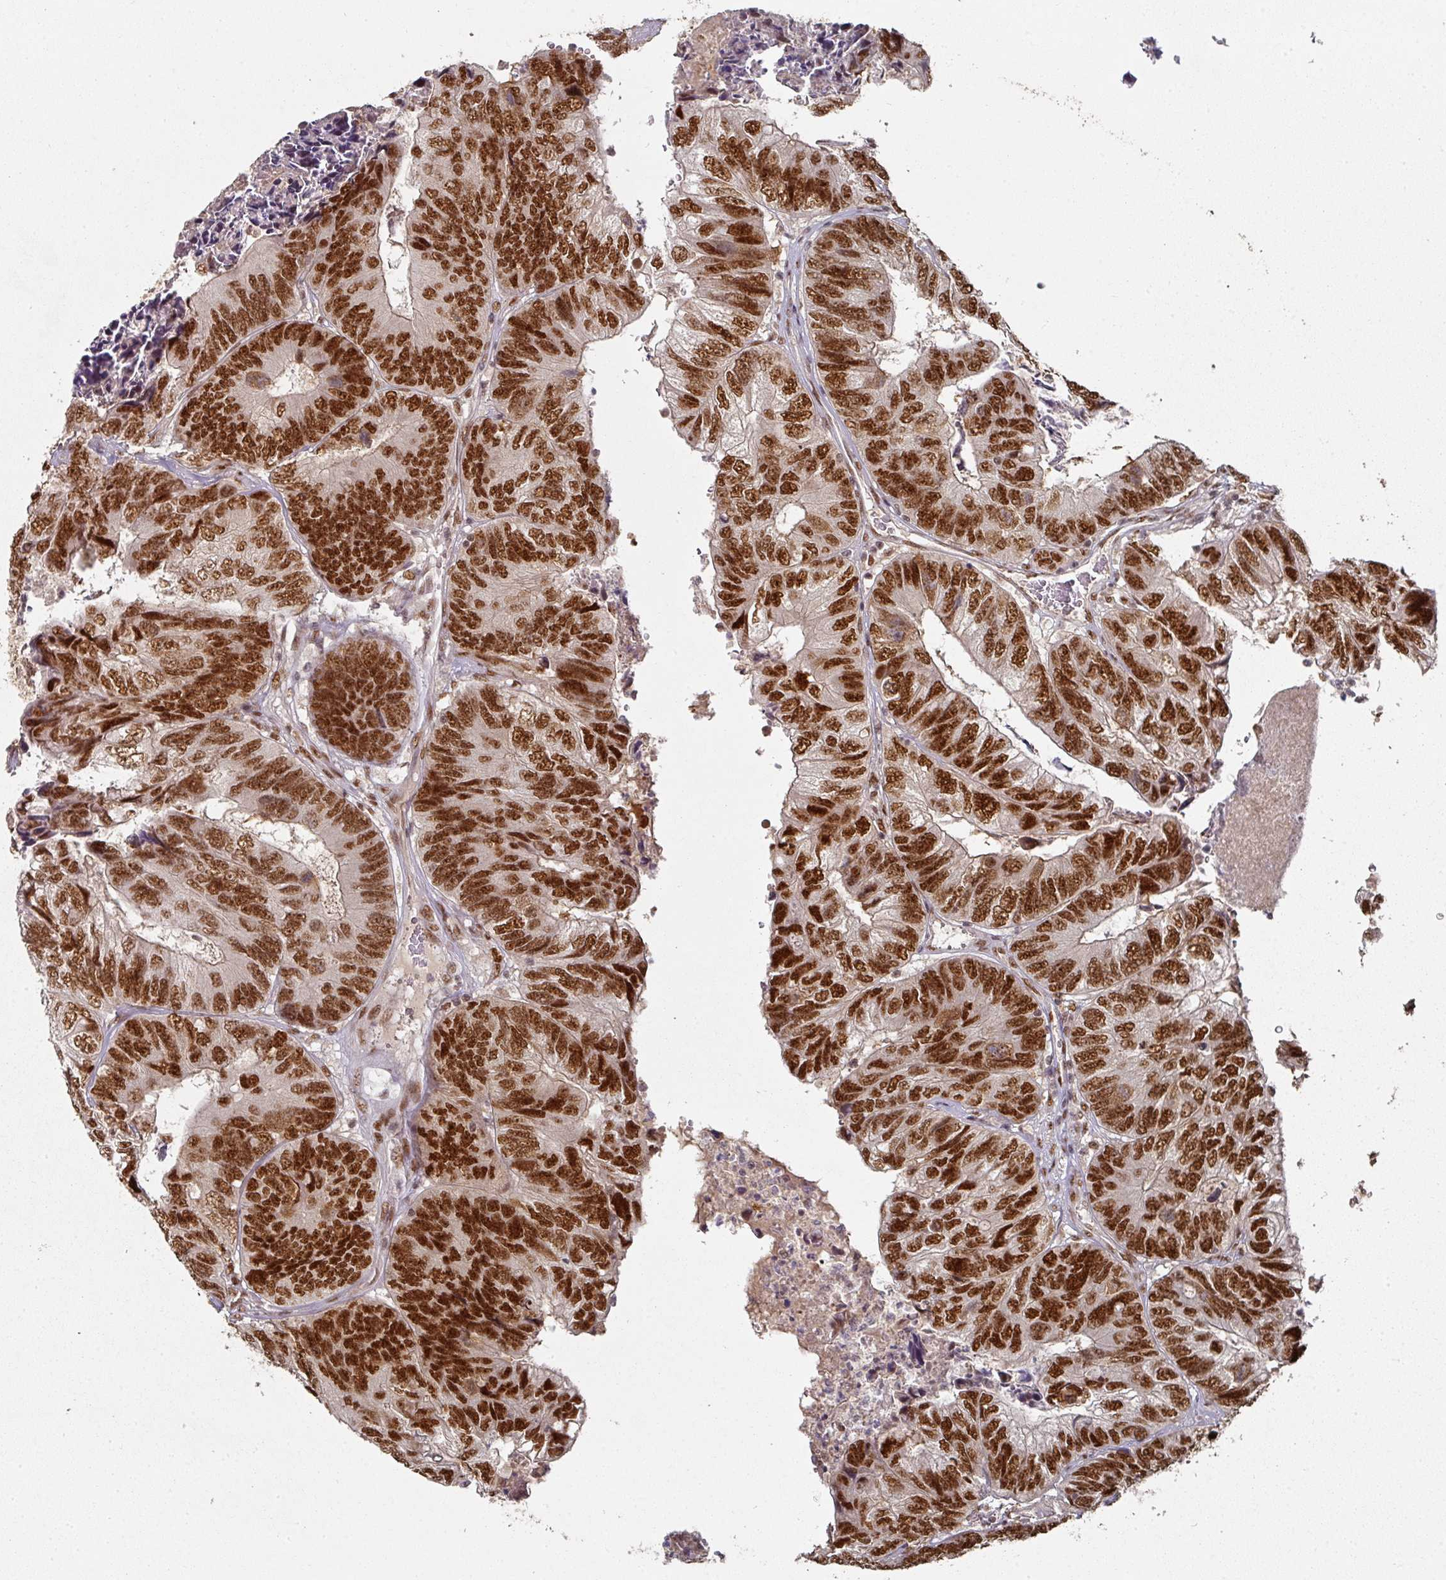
{"staining": {"intensity": "strong", "quantity": ">75%", "location": "nuclear"}, "tissue": "colorectal cancer", "cell_type": "Tumor cells", "image_type": "cancer", "snomed": [{"axis": "morphology", "description": "Adenocarcinoma, NOS"}, {"axis": "topography", "description": "Colon"}], "caption": "Tumor cells exhibit strong nuclear expression in about >75% of cells in colorectal cancer (adenocarcinoma).", "gene": "MEPCE", "patient": {"sex": "female", "age": 67}}